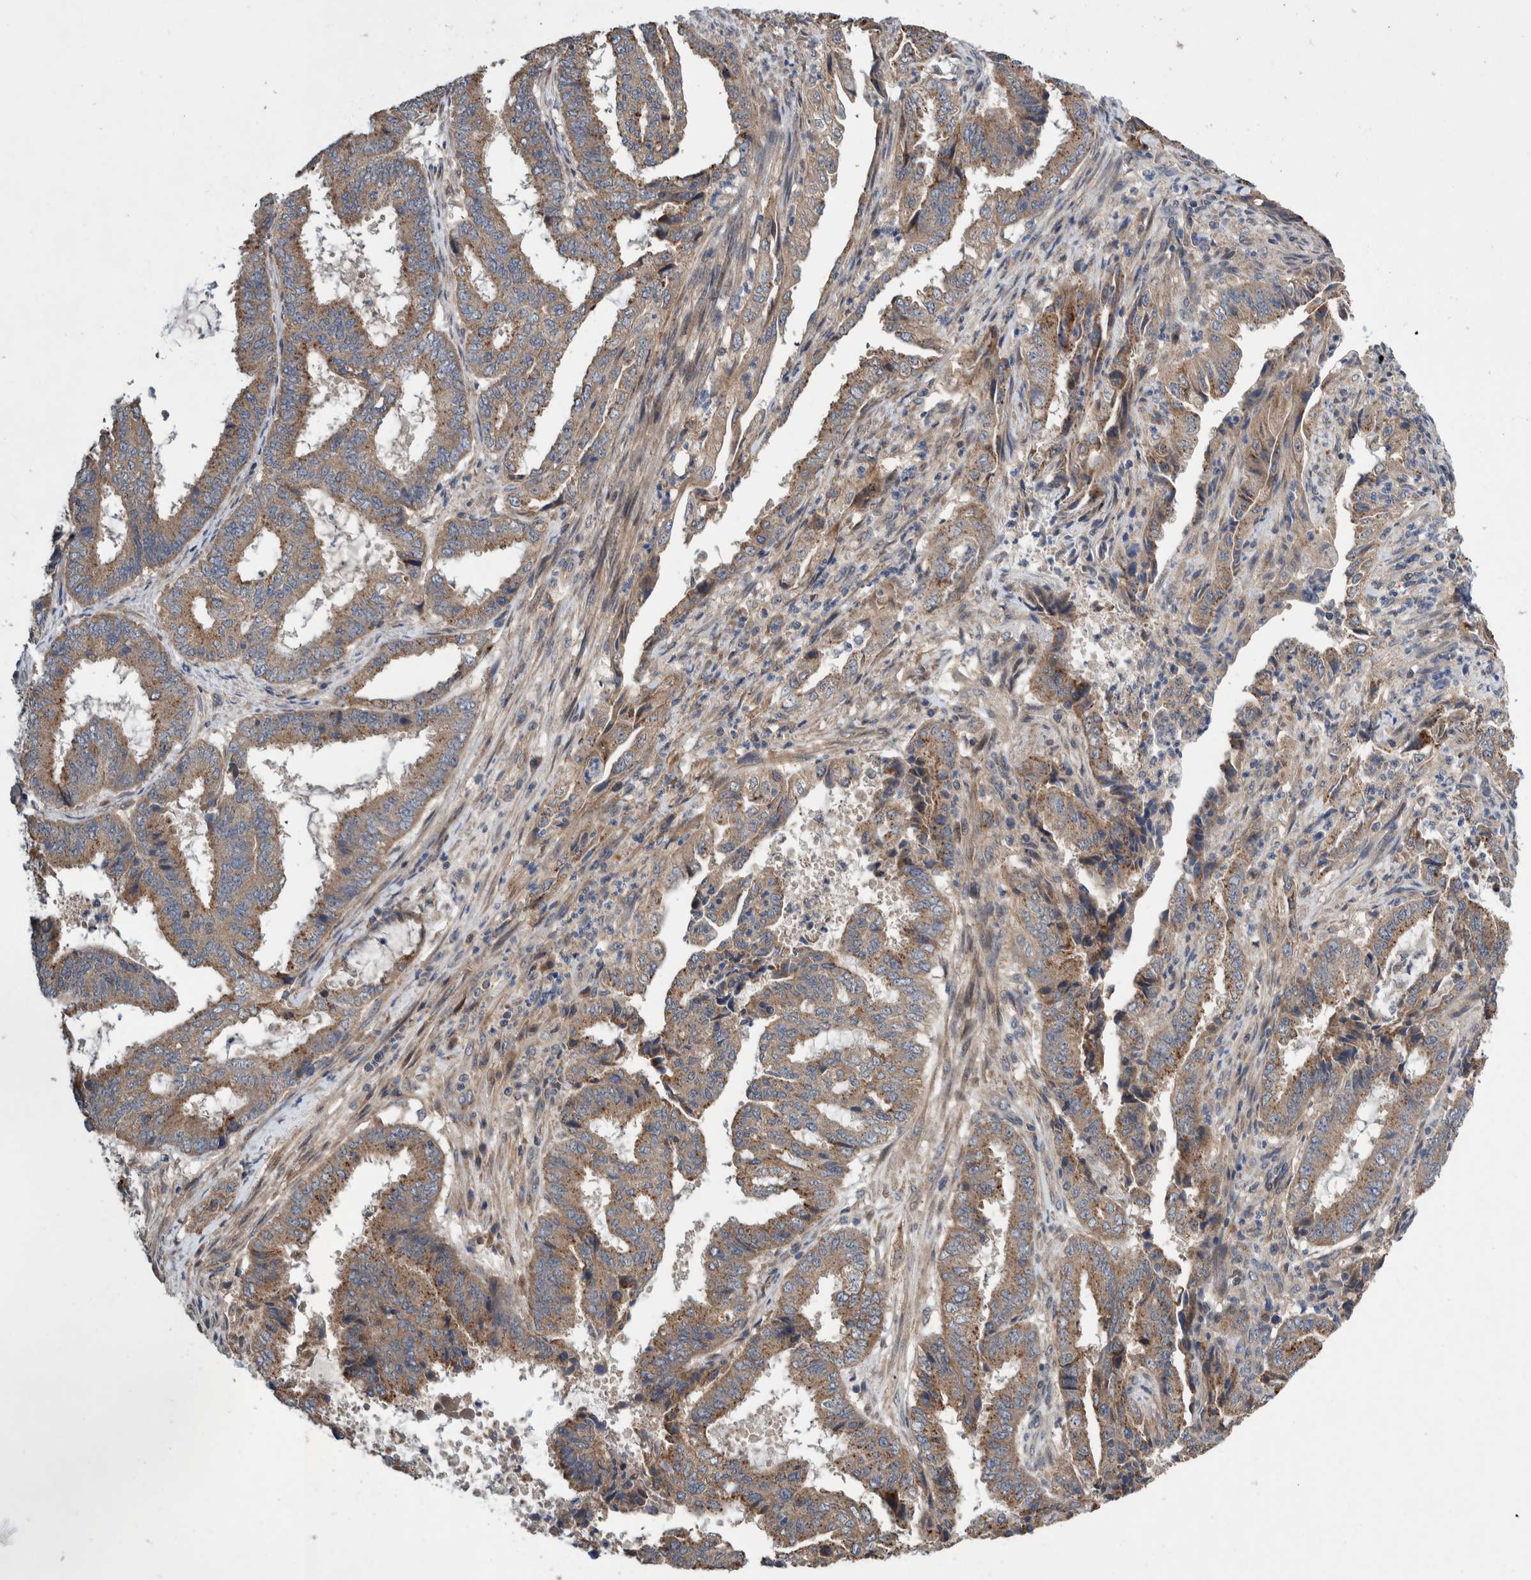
{"staining": {"intensity": "weak", "quantity": ">75%", "location": "cytoplasmic/membranous"}, "tissue": "endometrial cancer", "cell_type": "Tumor cells", "image_type": "cancer", "snomed": [{"axis": "morphology", "description": "Adenocarcinoma, NOS"}, {"axis": "topography", "description": "Endometrium"}], "caption": "Approximately >75% of tumor cells in endometrial adenocarcinoma exhibit weak cytoplasmic/membranous protein expression as visualized by brown immunohistochemical staining.", "gene": "PIK3R6", "patient": {"sex": "female", "age": 51}}